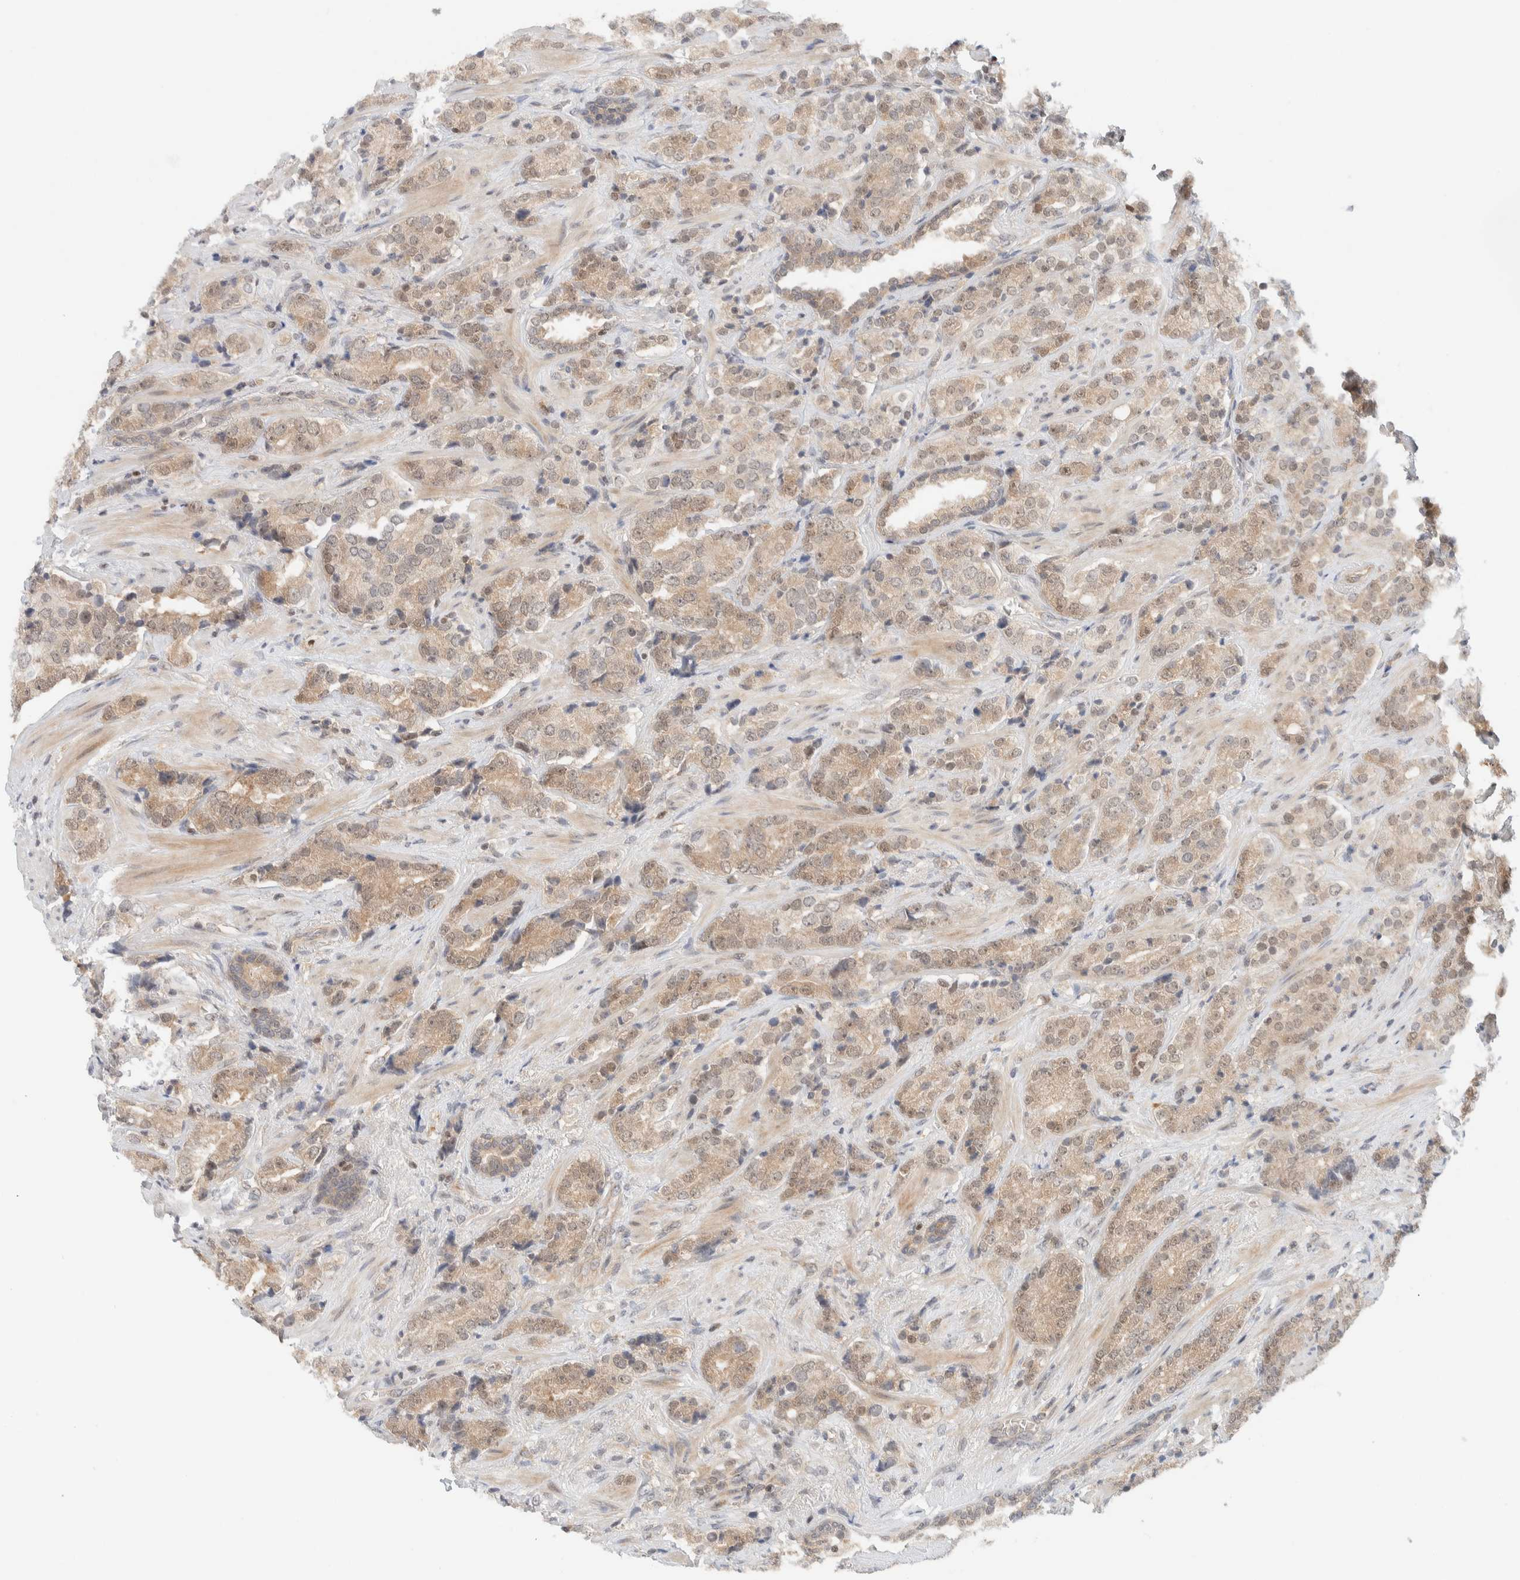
{"staining": {"intensity": "weak", "quantity": ">75%", "location": "cytoplasmic/membranous"}, "tissue": "prostate cancer", "cell_type": "Tumor cells", "image_type": "cancer", "snomed": [{"axis": "morphology", "description": "Adenocarcinoma, High grade"}, {"axis": "topography", "description": "Prostate"}], "caption": "This micrograph shows IHC staining of human adenocarcinoma (high-grade) (prostate), with low weak cytoplasmic/membranous positivity in approximately >75% of tumor cells.", "gene": "C8orf76", "patient": {"sex": "male", "age": 71}}